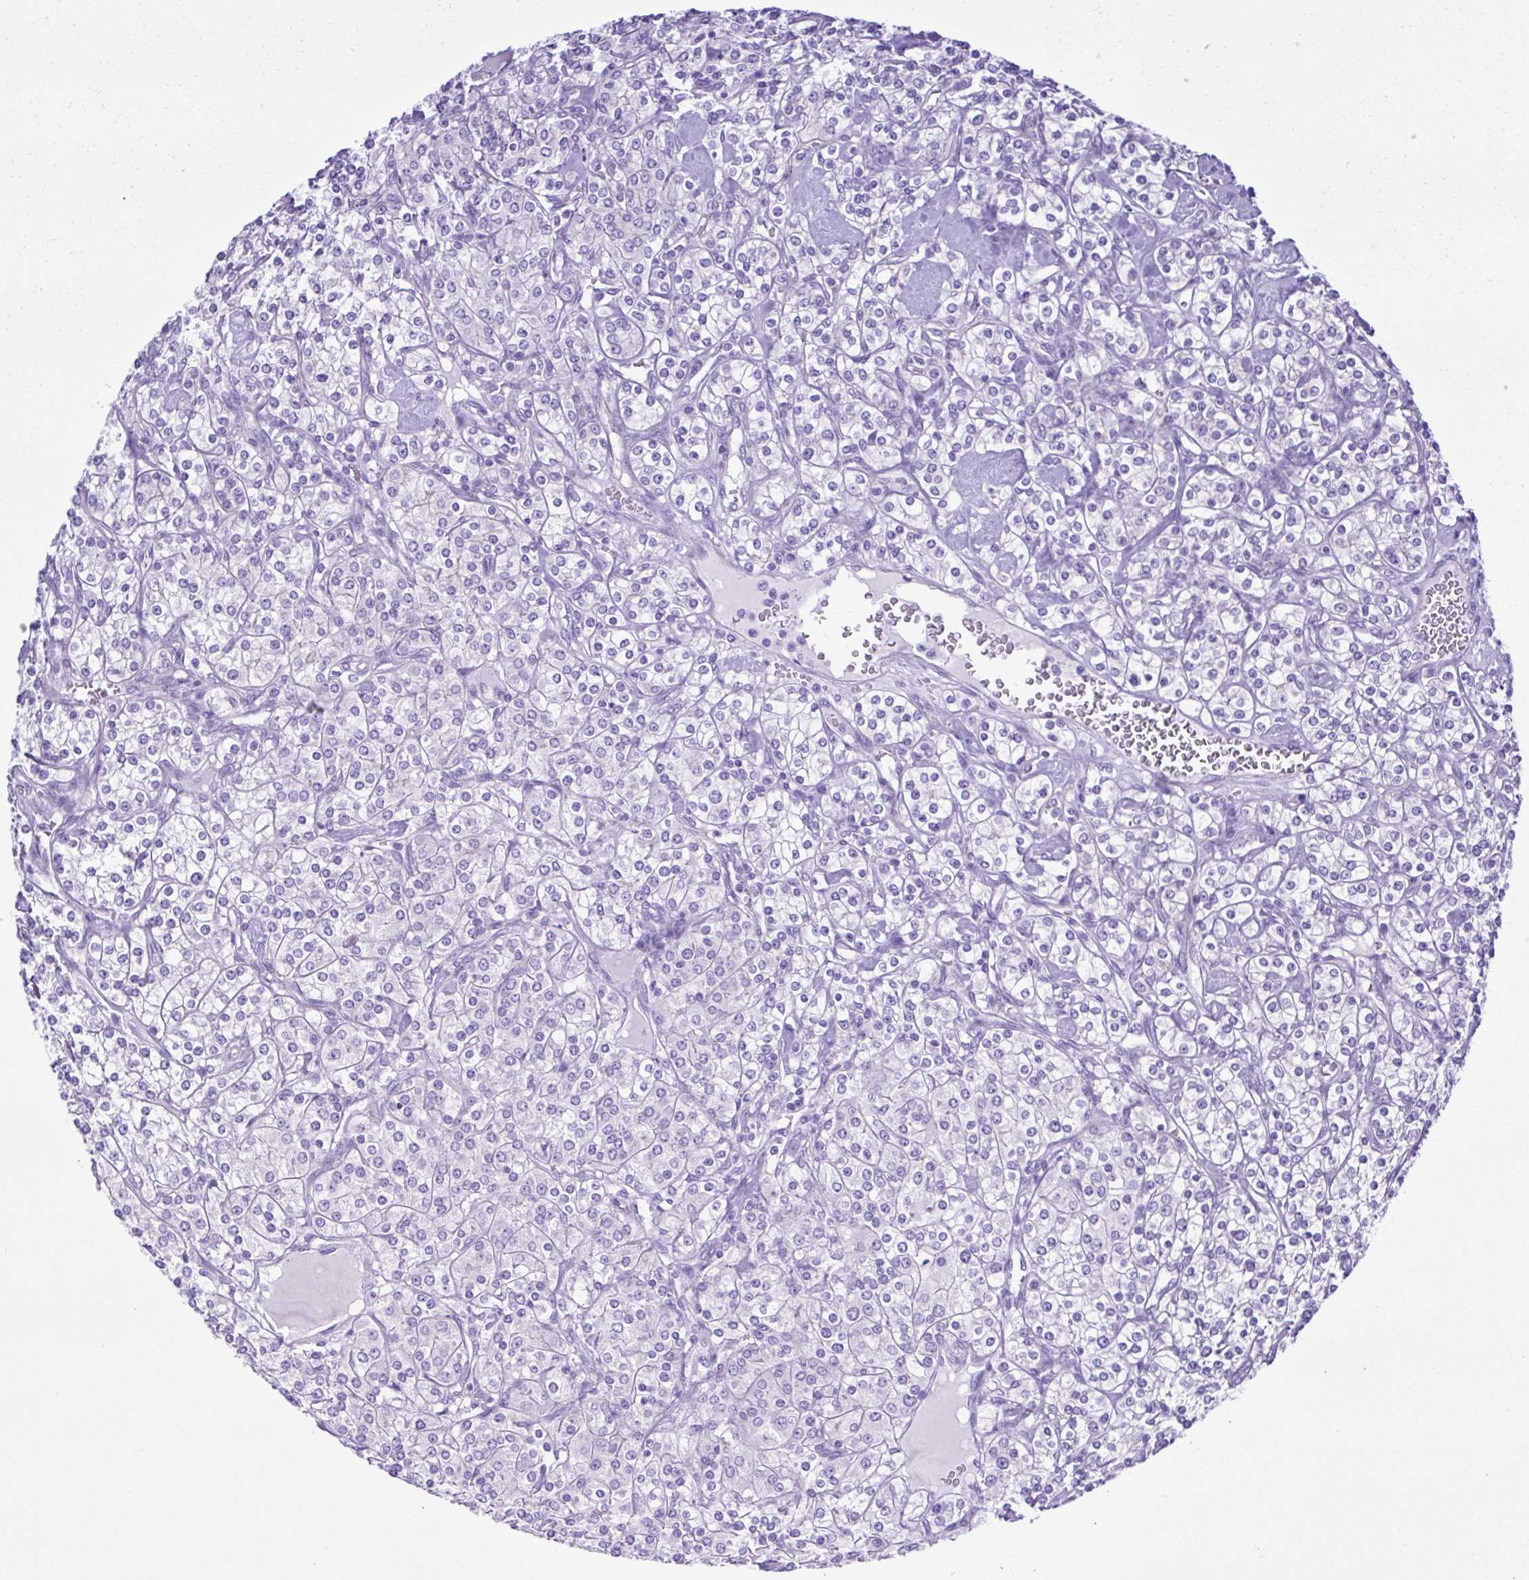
{"staining": {"intensity": "negative", "quantity": "none", "location": "none"}, "tissue": "renal cancer", "cell_type": "Tumor cells", "image_type": "cancer", "snomed": [{"axis": "morphology", "description": "Adenocarcinoma, NOS"}, {"axis": "topography", "description": "Kidney"}], "caption": "Immunohistochemistry of human adenocarcinoma (renal) displays no staining in tumor cells. (DAB IHC with hematoxylin counter stain).", "gene": "CYP11A1", "patient": {"sex": "male", "age": 77}}